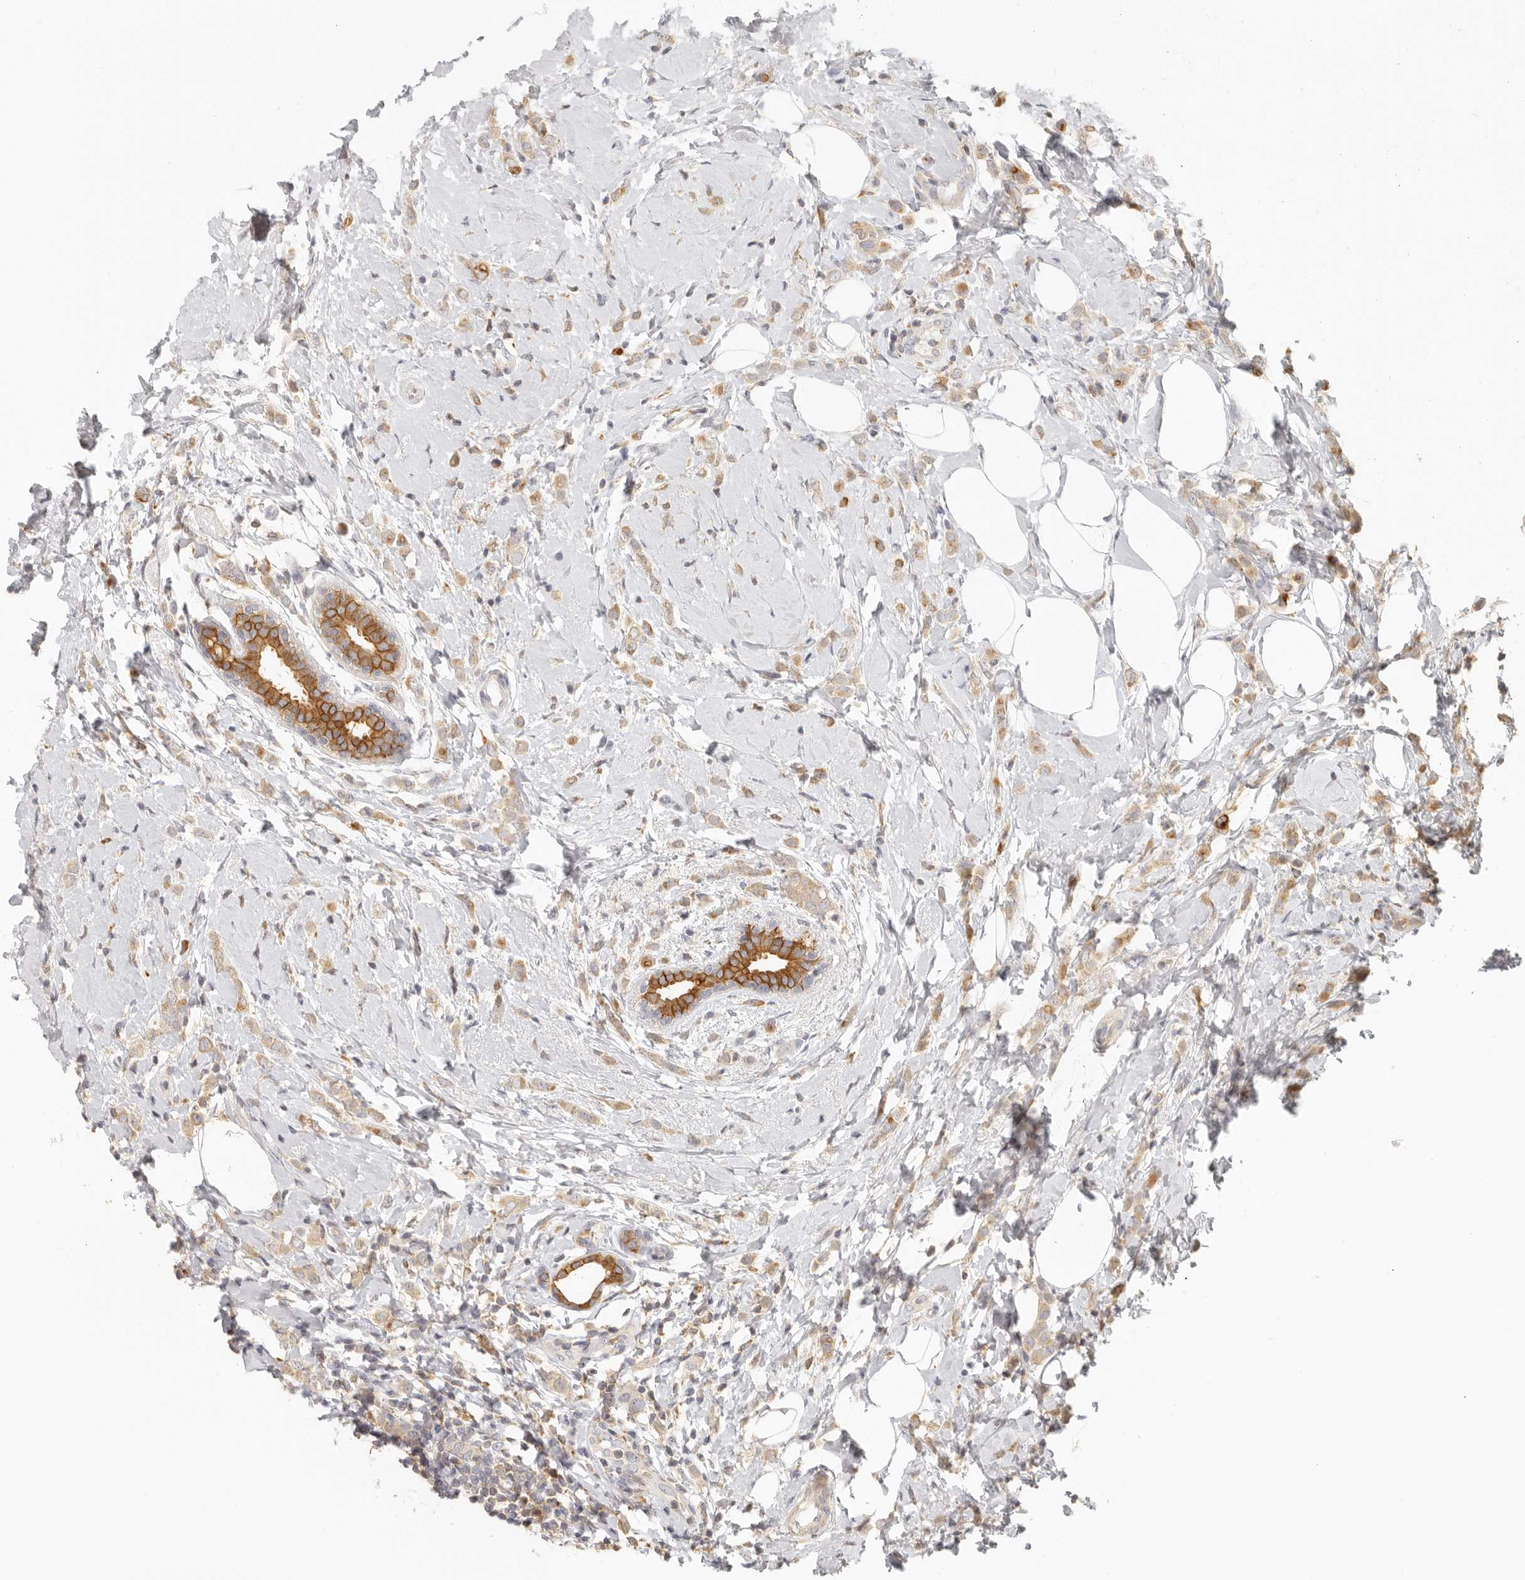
{"staining": {"intensity": "moderate", "quantity": ">75%", "location": "cytoplasmic/membranous"}, "tissue": "breast cancer", "cell_type": "Tumor cells", "image_type": "cancer", "snomed": [{"axis": "morphology", "description": "Lobular carcinoma"}, {"axis": "topography", "description": "Breast"}], "caption": "Human breast cancer stained with a protein marker displays moderate staining in tumor cells.", "gene": "ANXA9", "patient": {"sex": "female", "age": 47}}